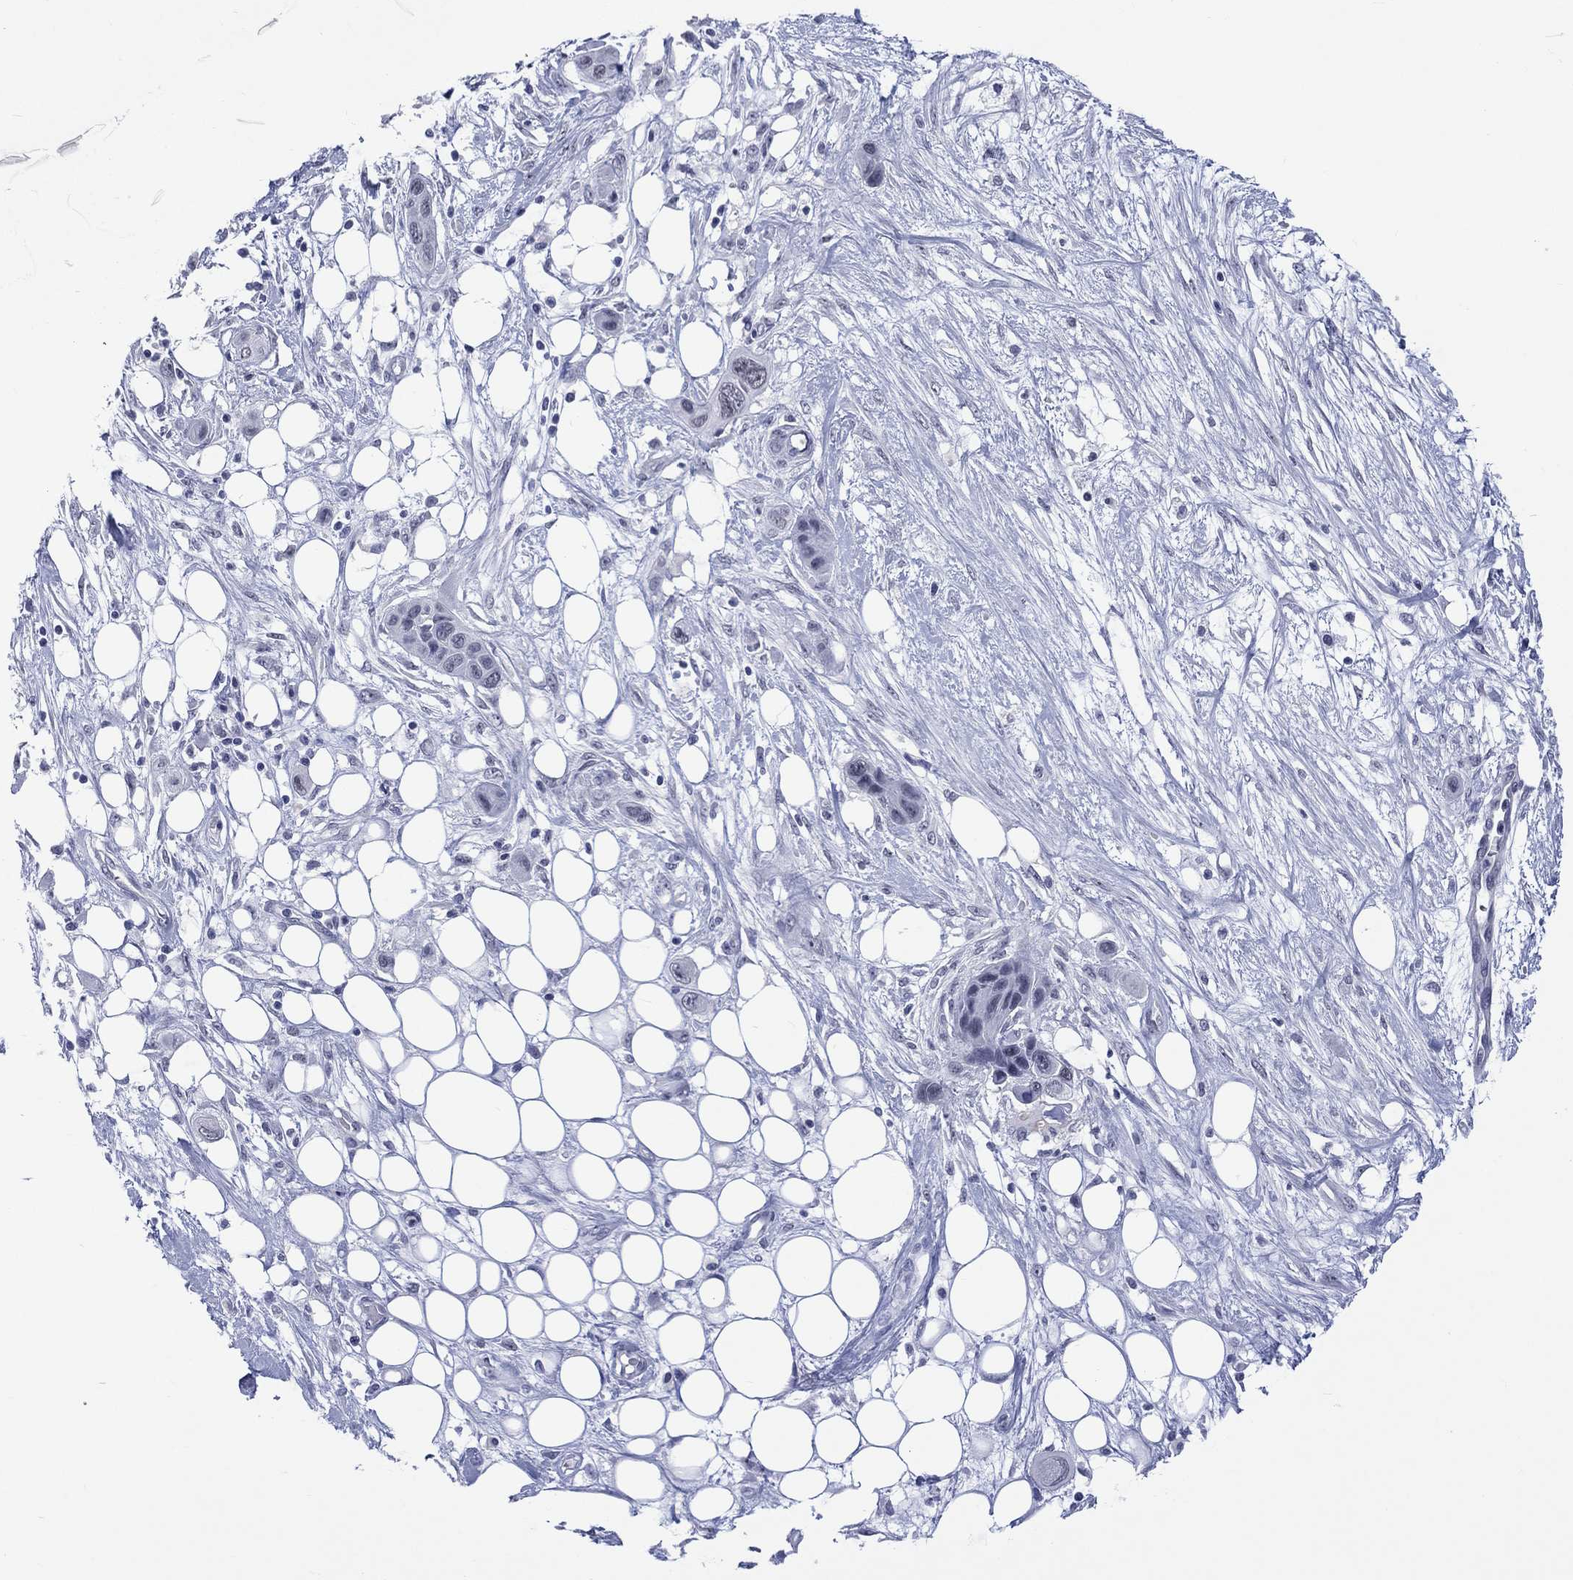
{"staining": {"intensity": "negative", "quantity": "none", "location": "none"}, "tissue": "skin cancer", "cell_type": "Tumor cells", "image_type": "cancer", "snomed": [{"axis": "morphology", "description": "Squamous cell carcinoma, NOS"}, {"axis": "topography", "description": "Skin"}], "caption": "Tumor cells are negative for brown protein staining in squamous cell carcinoma (skin).", "gene": "SSX1", "patient": {"sex": "male", "age": 79}}